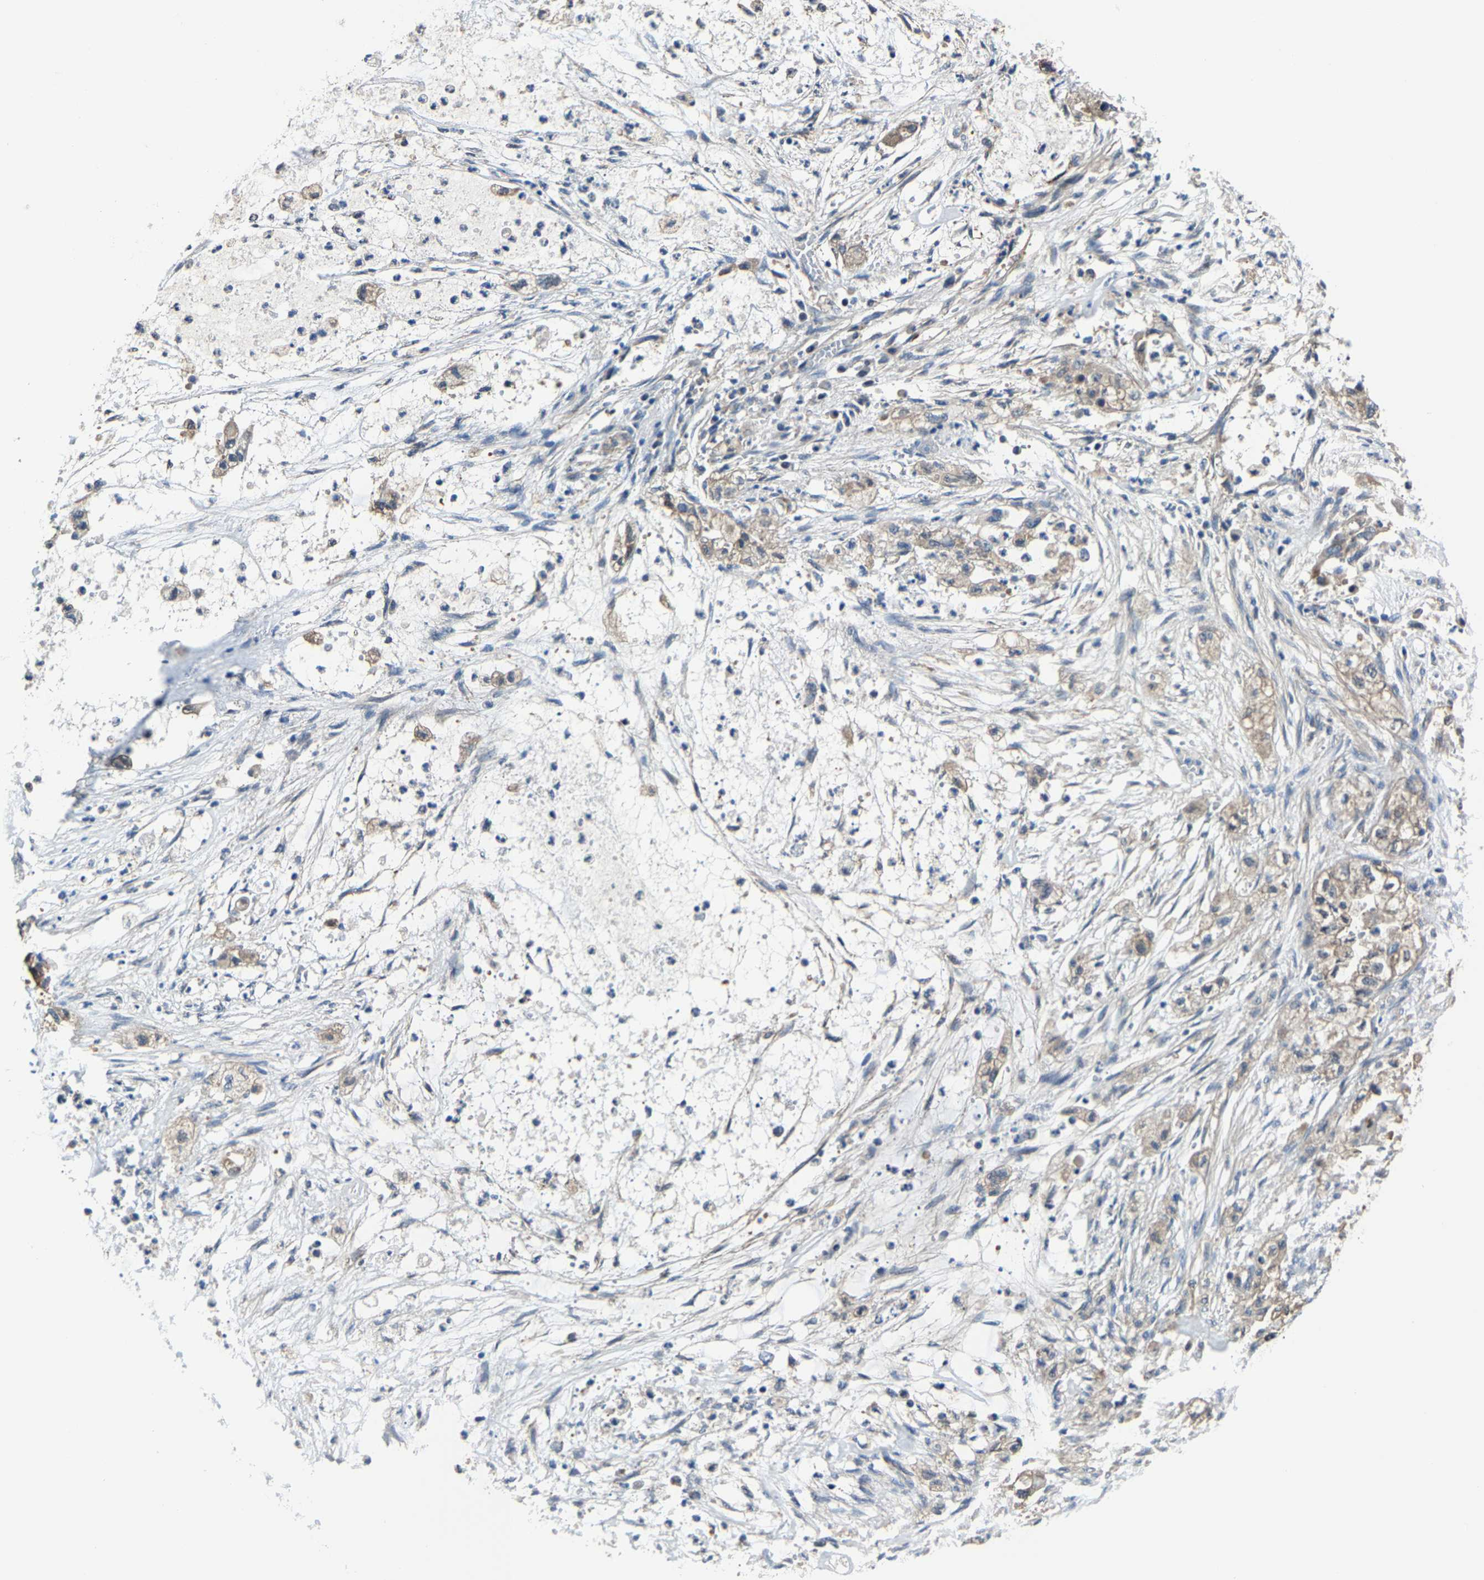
{"staining": {"intensity": "weak", "quantity": ">75%", "location": "cytoplasmic/membranous"}, "tissue": "pancreatic cancer", "cell_type": "Tumor cells", "image_type": "cancer", "snomed": [{"axis": "morphology", "description": "Adenocarcinoma, NOS"}, {"axis": "topography", "description": "Pancreas"}], "caption": "Immunohistochemical staining of human pancreatic cancer shows low levels of weak cytoplasmic/membranous protein expression in approximately >75% of tumor cells.", "gene": "STRBP", "patient": {"sex": "female", "age": 78}}